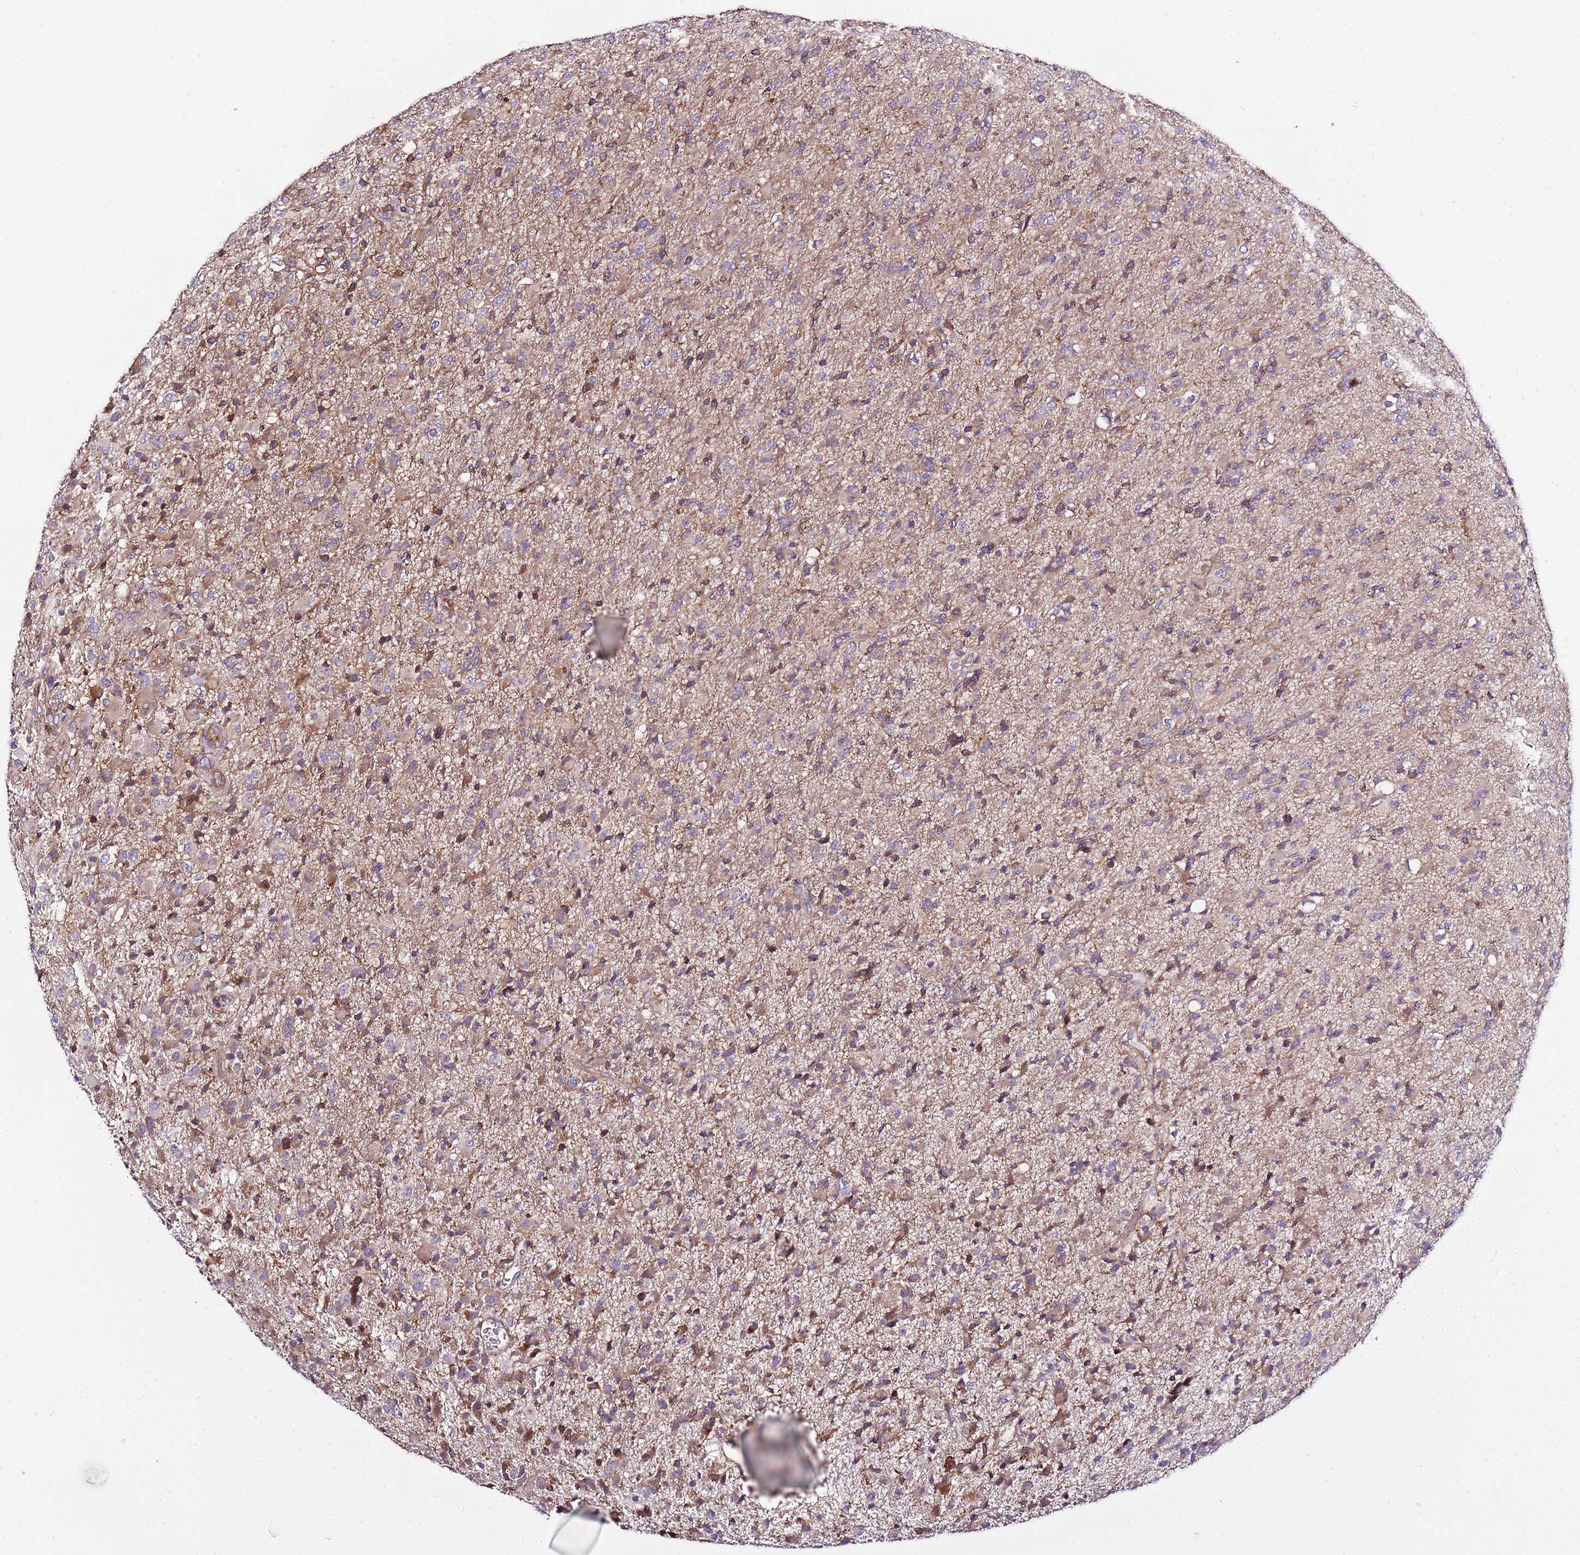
{"staining": {"intensity": "weak", "quantity": "25%-75%", "location": "cytoplasmic/membranous"}, "tissue": "glioma", "cell_type": "Tumor cells", "image_type": "cancer", "snomed": [{"axis": "morphology", "description": "Glioma, malignant, Low grade"}, {"axis": "topography", "description": "Brain"}], "caption": "Malignant glioma (low-grade) stained for a protein (brown) shows weak cytoplasmic/membranous positive staining in about 25%-75% of tumor cells.", "gene": "ATXN2L", "patient": {"sex": "male", "age": 65}}